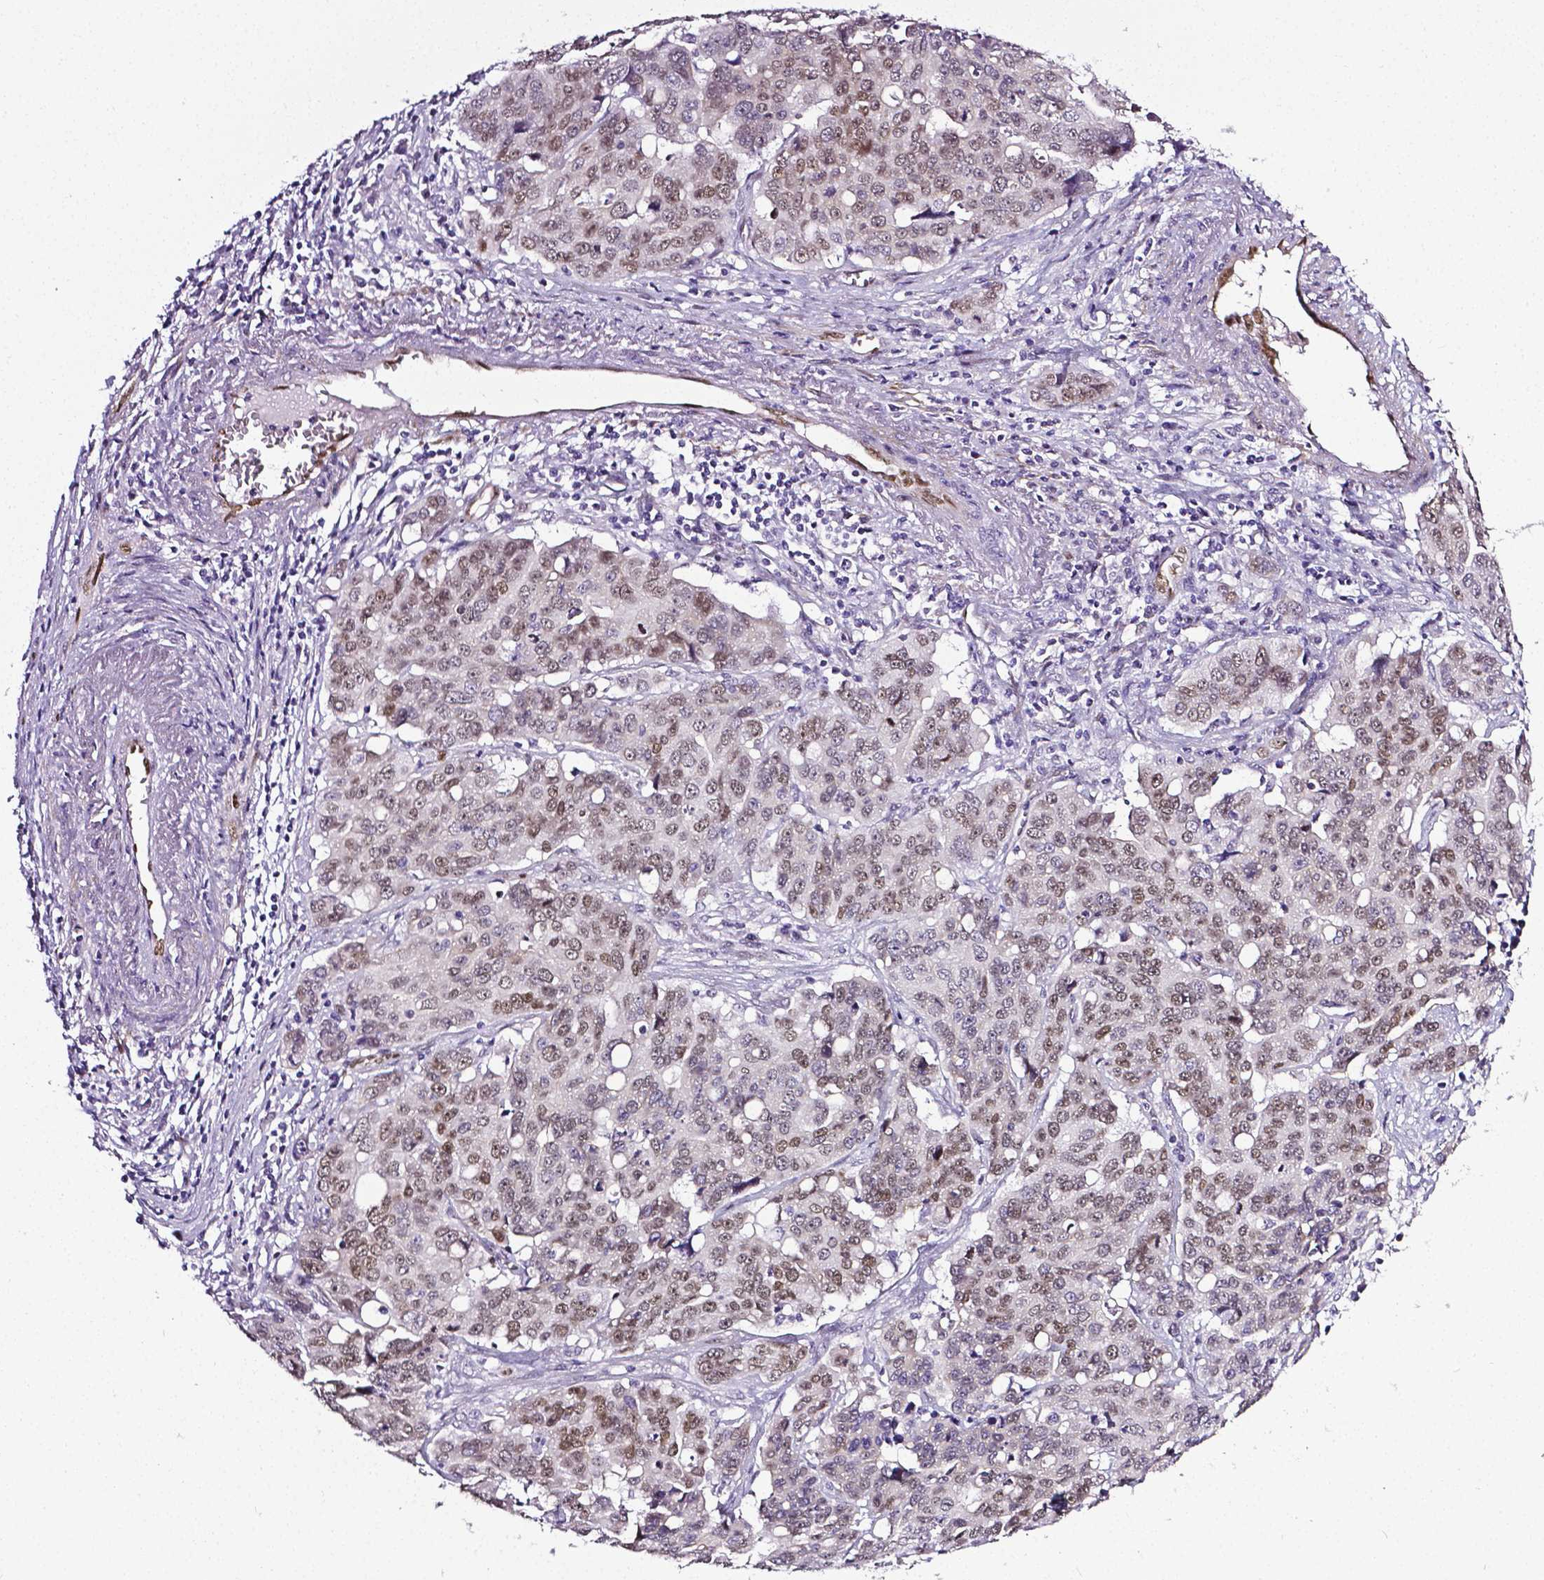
{"staining": {"intensity": "moderate", "quantity": "25%-75%", "location": "nuclear"}, "tissue": "ovarian cancer", "cell_type": "Tumor cells", "image_type": "cancer", "snomed": [{"axis": "morphology", "description": "Carcinoma, endometroid"}, {"axis": "topography", "description": "Ovary"}], "caption": "DAB (3,3'-diaminobenzidine) immunohistochemical staining of human ovarian cancer (endometroid carcinoma) displays moderate nuclear protein expression in approximately 25%-75% of tumor cells. The staining was performed using DAB (3,3'-diaminobenzidine), with brown indicating positive protein expression. Nuclei are stained blue with hematoxylin.", "gene": "PTGER3", "patient": {"sex": "female", "age": 78}}